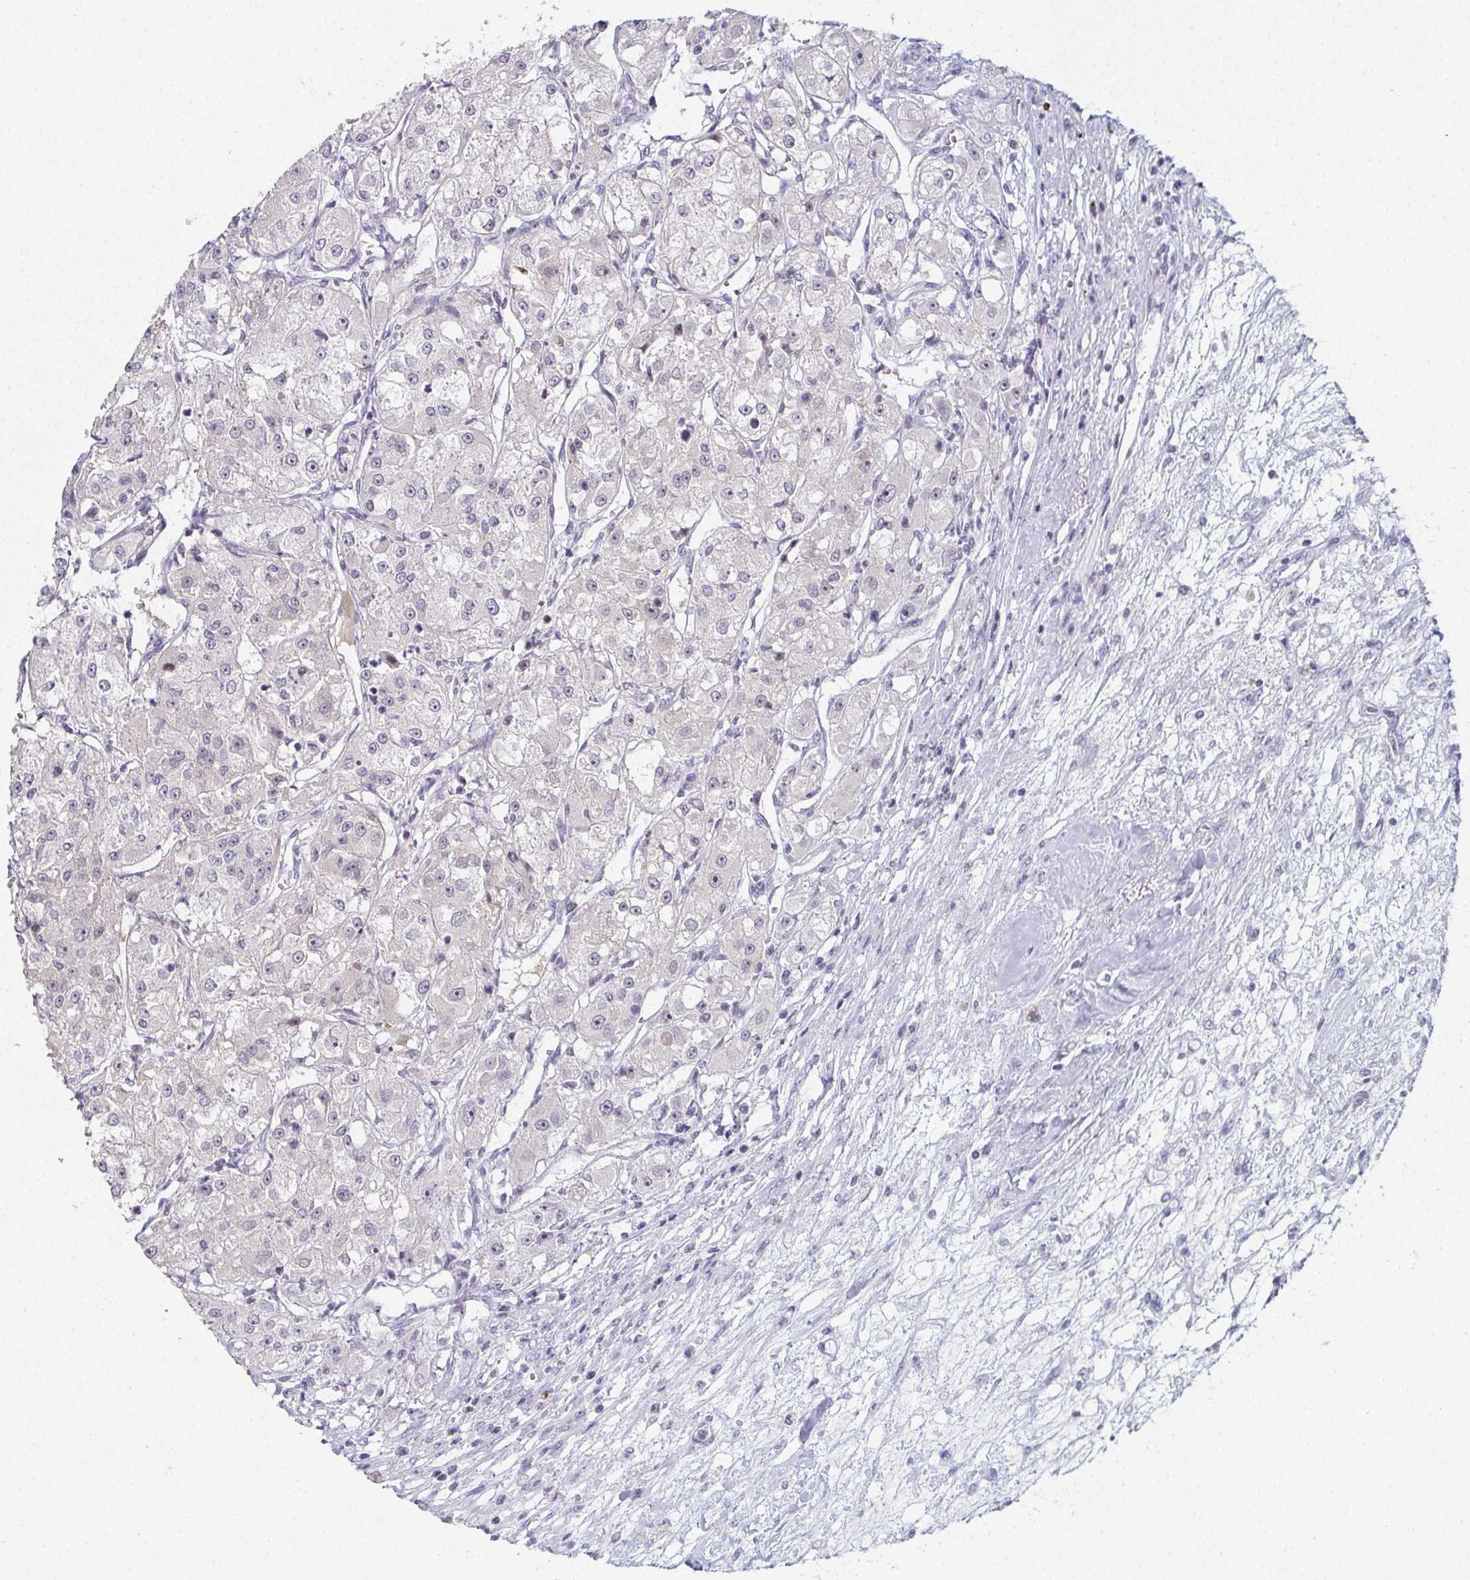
{"staining": {"intensity": "negative", "quantity": "none", "location": "none"}, "tissue": "renal cancer", "cell_type": "Tumor cells", "image_type": "cancer", "snomed": [{"axis": "morphology", "description": "Adenocarcinoma, NOS"}, {"axis": "topography", "description": "Kidney"}], "caption": "Tumor cells show no significant protein staining in renal adenocarcinoma.", "gene": "PYCR3", "patient": {"sex": "female", "age": 63}}